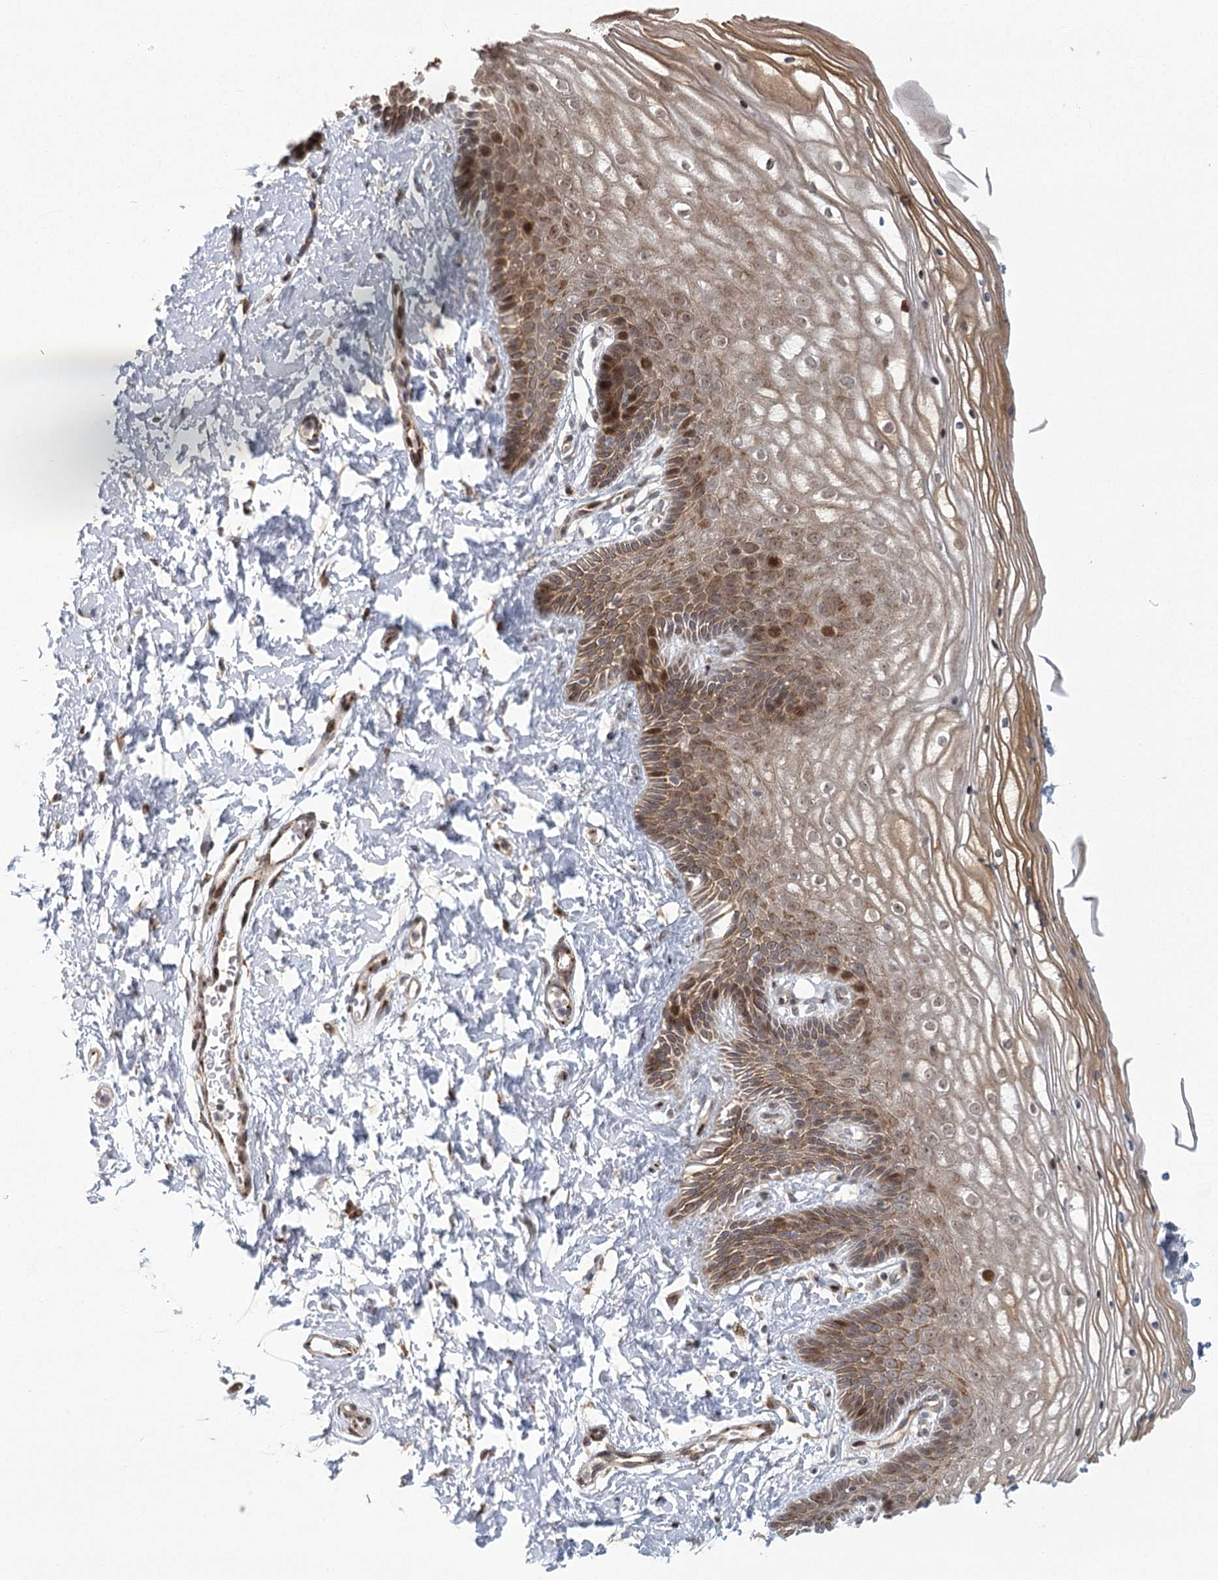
{"staining": {"intensity": "moderate", "quantity": ">75%", "location": "cytoplasmic/membranous,nuclear"}, "tissue": "vagina", "cell_type": "Squamous epithelial cells", "image_type": "normal", "snomed": [{"axis": "morphology", "description": "Normal tissue, NOS"}, {"axis": "topography", "description": "Vagina"}, {"axis": "topography", "description": "Cervix"}], "caption": "A high-resolution image shows IHC staining of normal vagina, which reveals moderate cytoplasmic/membranous,nuclear expression in about >75% of squamous epithelial cells. (DAB (3,3'-diaminobenzidine) = brown stain, brightfield microscopy at high magnification).", "gene": "PARM1", "patient": {"sex": "female", "age": 40}}